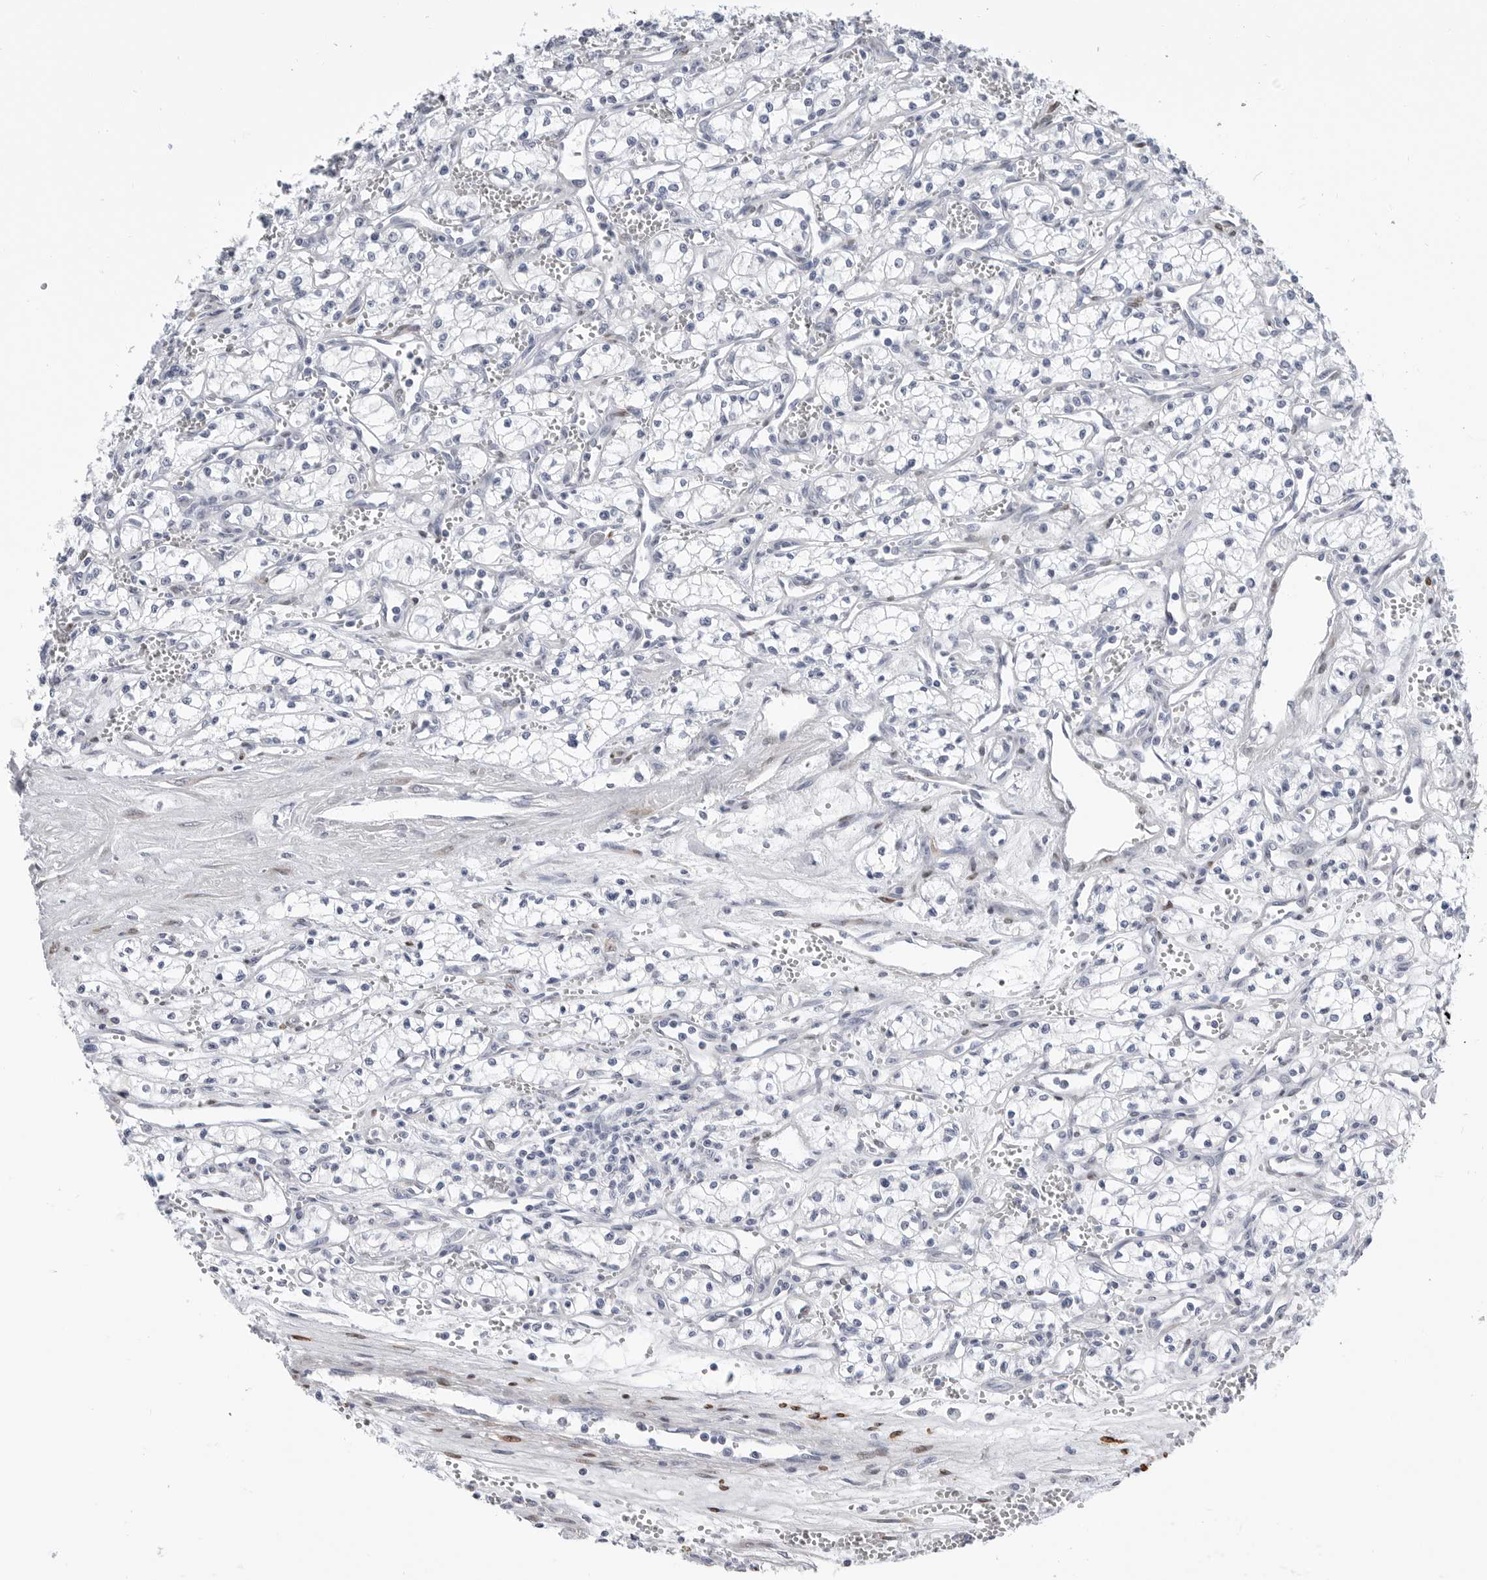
{"staining": {"intensity": "negative", "quantity": "none", "location": "none"}, "tissue": "renal cancer", "cell_type": "Tumor cells", "image_type": "cancer", "snomed": [{"axis": "morphology", "description": "Adenocarcinoma, NOS"}, {"axis": "topography", "description": "Kidney"}], "caption": "Protein analysis of adenocarcinoma (renal) reveals no significant staining in tumor cells.", "gene": "PLN", "patient": {"sex": "male", "age": 59}}